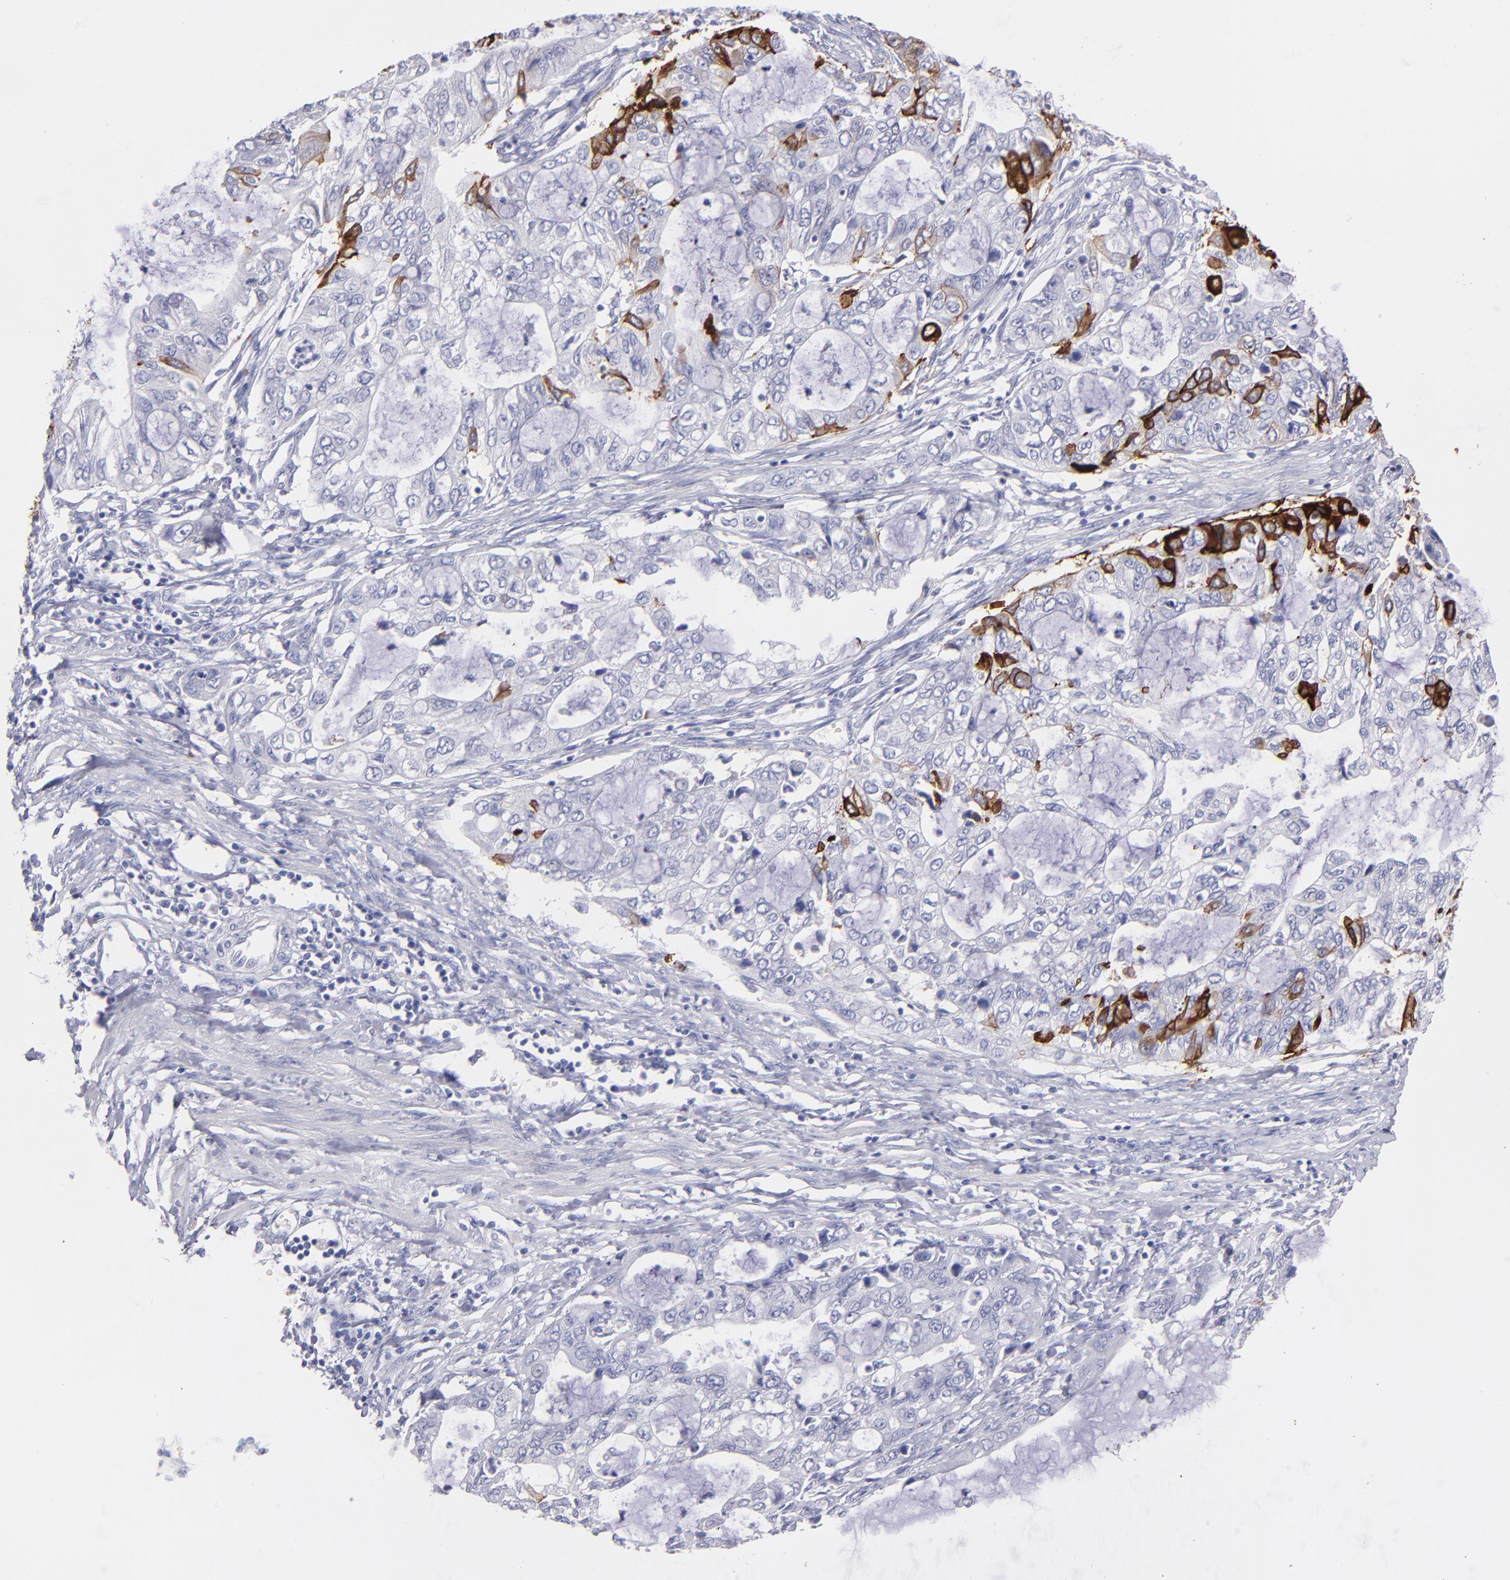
{"staining": {"intensity": "strong", "quantity": "25%-75%", "location": "cytoplasmic/membranous"}, "tissue": "stomach cancer", "cell_type": "Tumor cells", "image_type": "cancer", "snomed": [{"axis": "morphology", "description": "Adenocarcinoma, NOS"}, {"axis": "topography", "description": "Stomach, upper"}], "caption": "Stomach cancer (adenocarcinoma) stained with DAB (3,3'-diaminobenzidine) IHC demonstrates high levels of strong cytoplasmic/membranous positivity in about 25%-75% of tumor cells.", "gene": "SNAP25", "patient": {"sex": "female", "age": 52}}